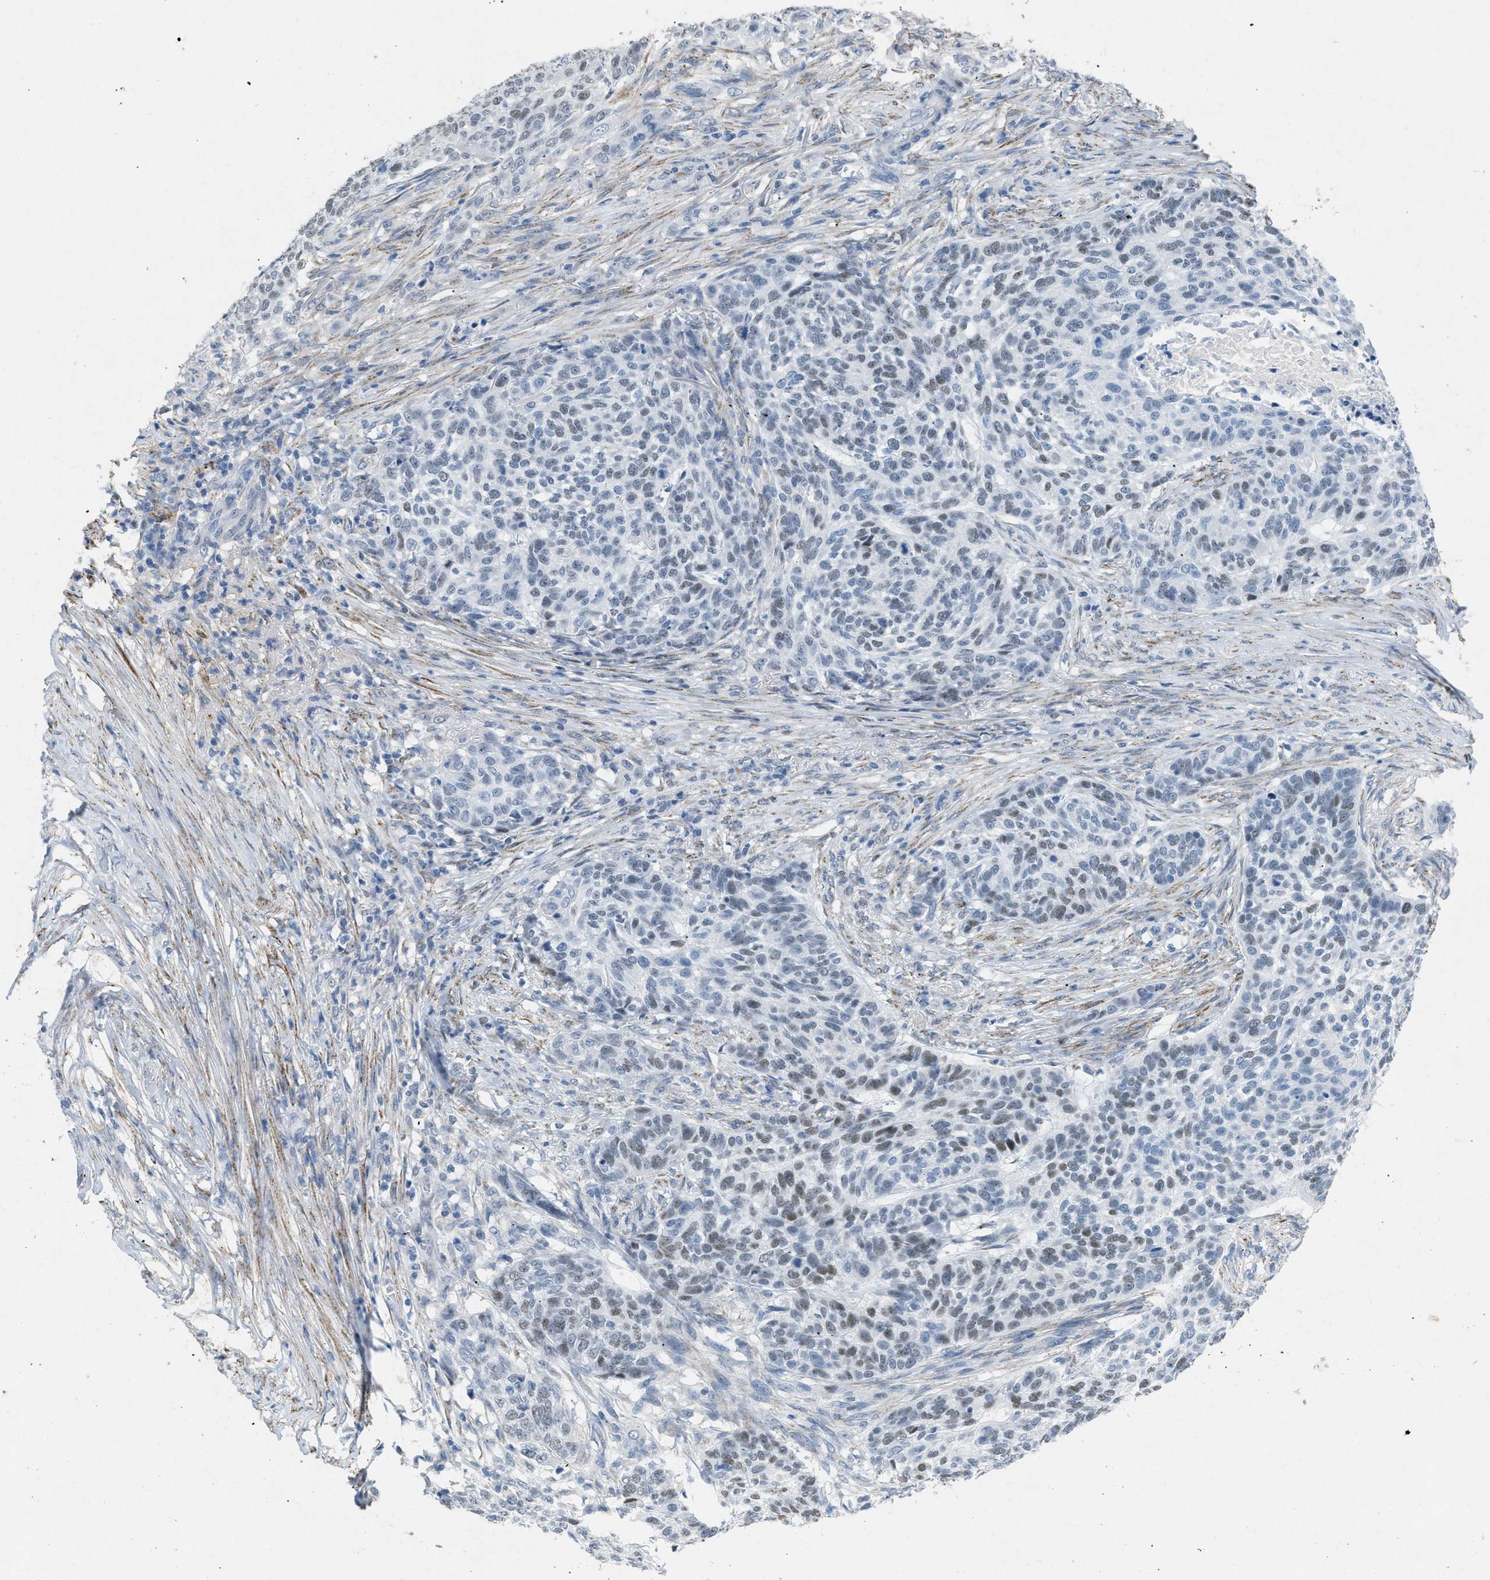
{"staining": {"intensity": "weak", "quantity": "<25%", "location": "nuclear"}, "tissue": "skin cancer", "cell_type": "Tumor cells", "image_type": "cancer", "snomed": [{"axis": "morphology", "description": "Basal cell carcinoma"}, {"axis": "topography", "description": "Skin"}], "caption": "An image of basal cell carcinoma (skin) stained for a protein shows no brown staining in tumor cells. (DAB (3,3'-diaminobenzidine) immunohistochemistry (IHC) visualized using brightfield microscopy, high magnification).", "gene": "TASOR", "patient": {"sex": "male", "age": 85}}